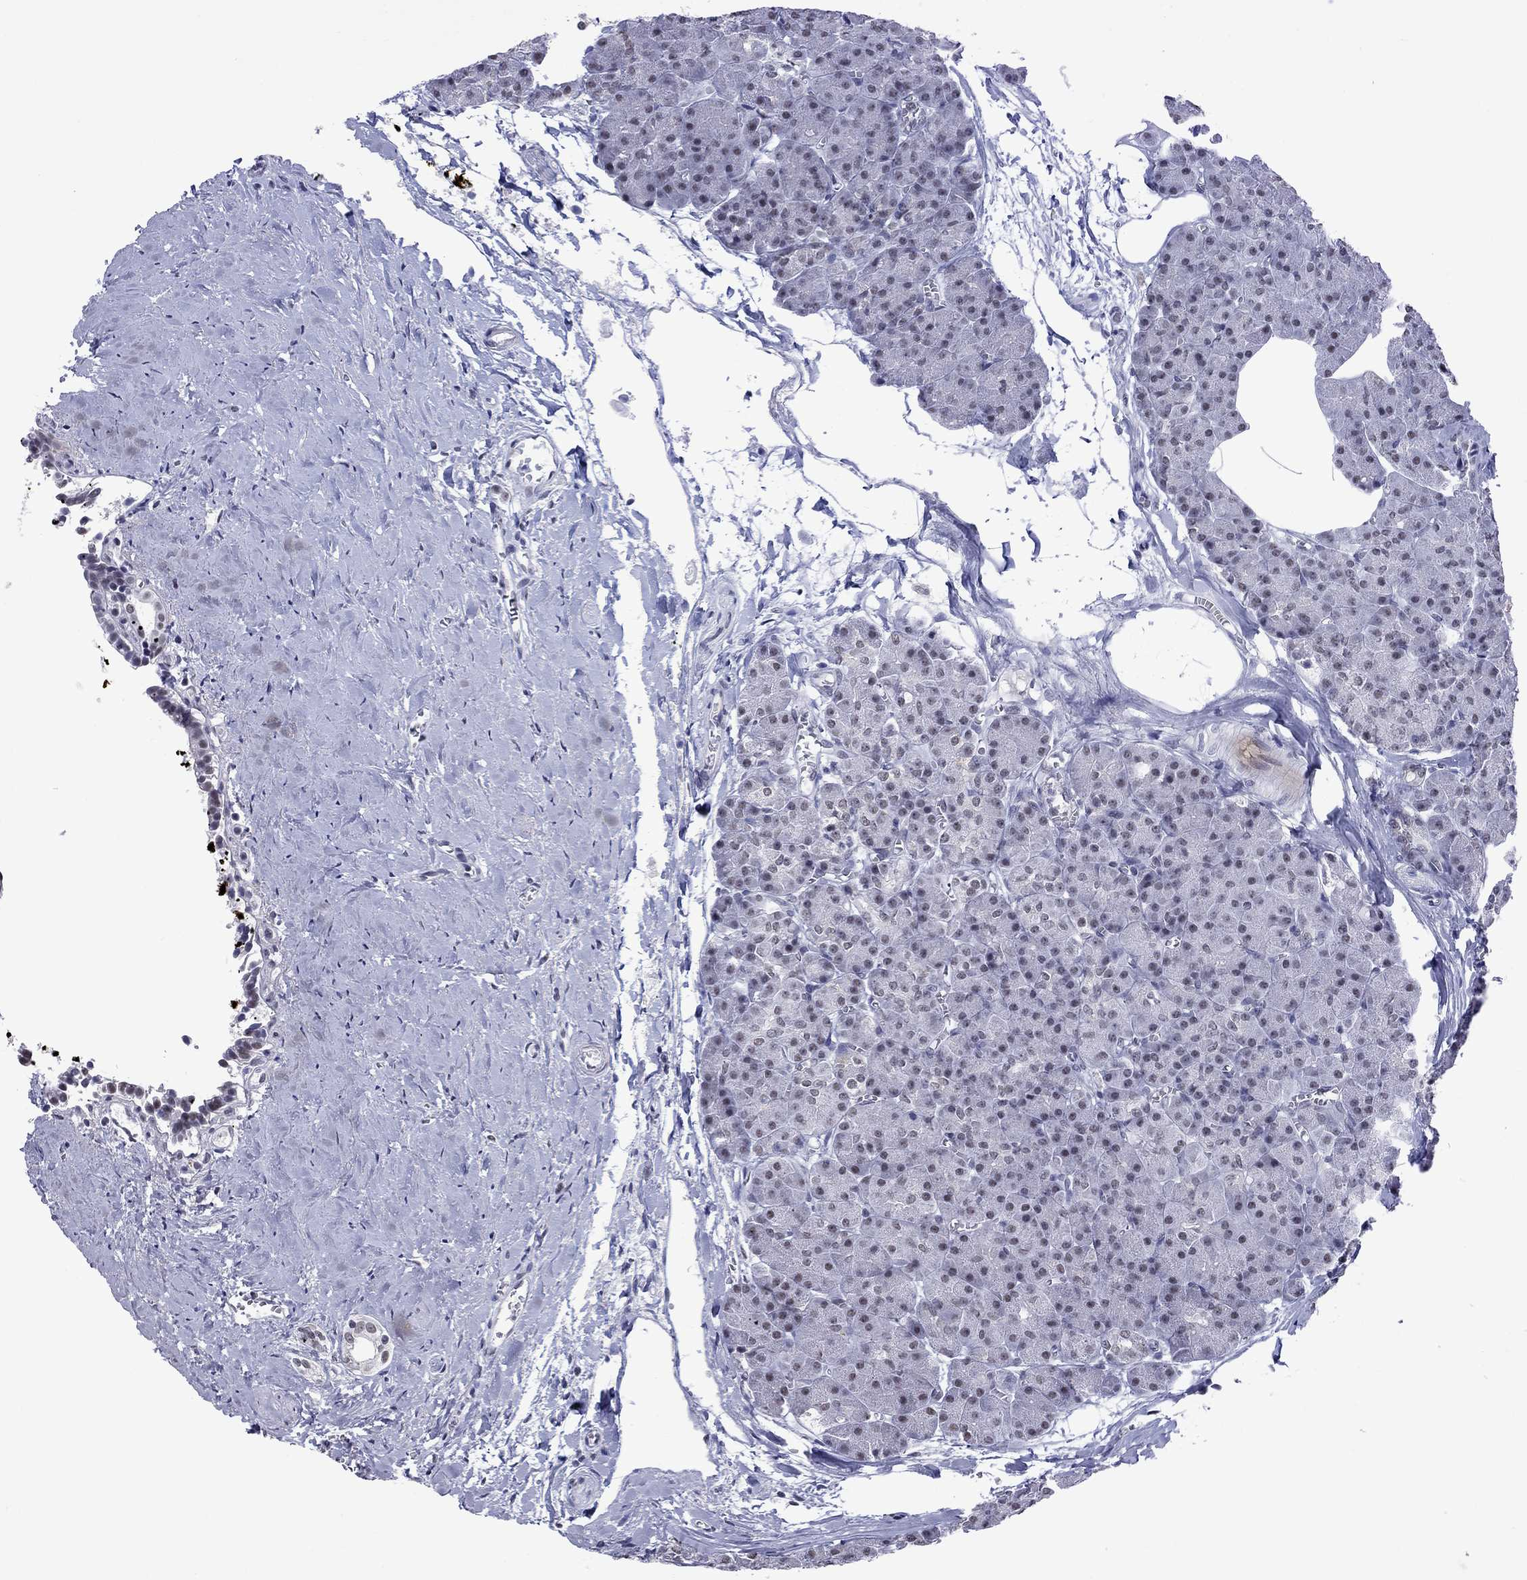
{"staining": {"intensity": "moderate", "quantity": "25%-75%", "location": "nuclear"}, "tissue": "pancreas", "cell_type": "Exocrine glandular cells", "image_type": "normal", "snomed": [{"axis": "morphology", "description": "Normal tissue, NOS"}, {"axis": "topography", "description": "Pancreas"}], "caption": "Pancreas stained with DAB (3,3'-diaminobenzidine) IHC reveals medium levels of moderate nuclear positivity in about 25%-75% of exocrine glandular cells.", "gene": "PPP1R3A", "patient": {"sex": "female", "age": 45}}